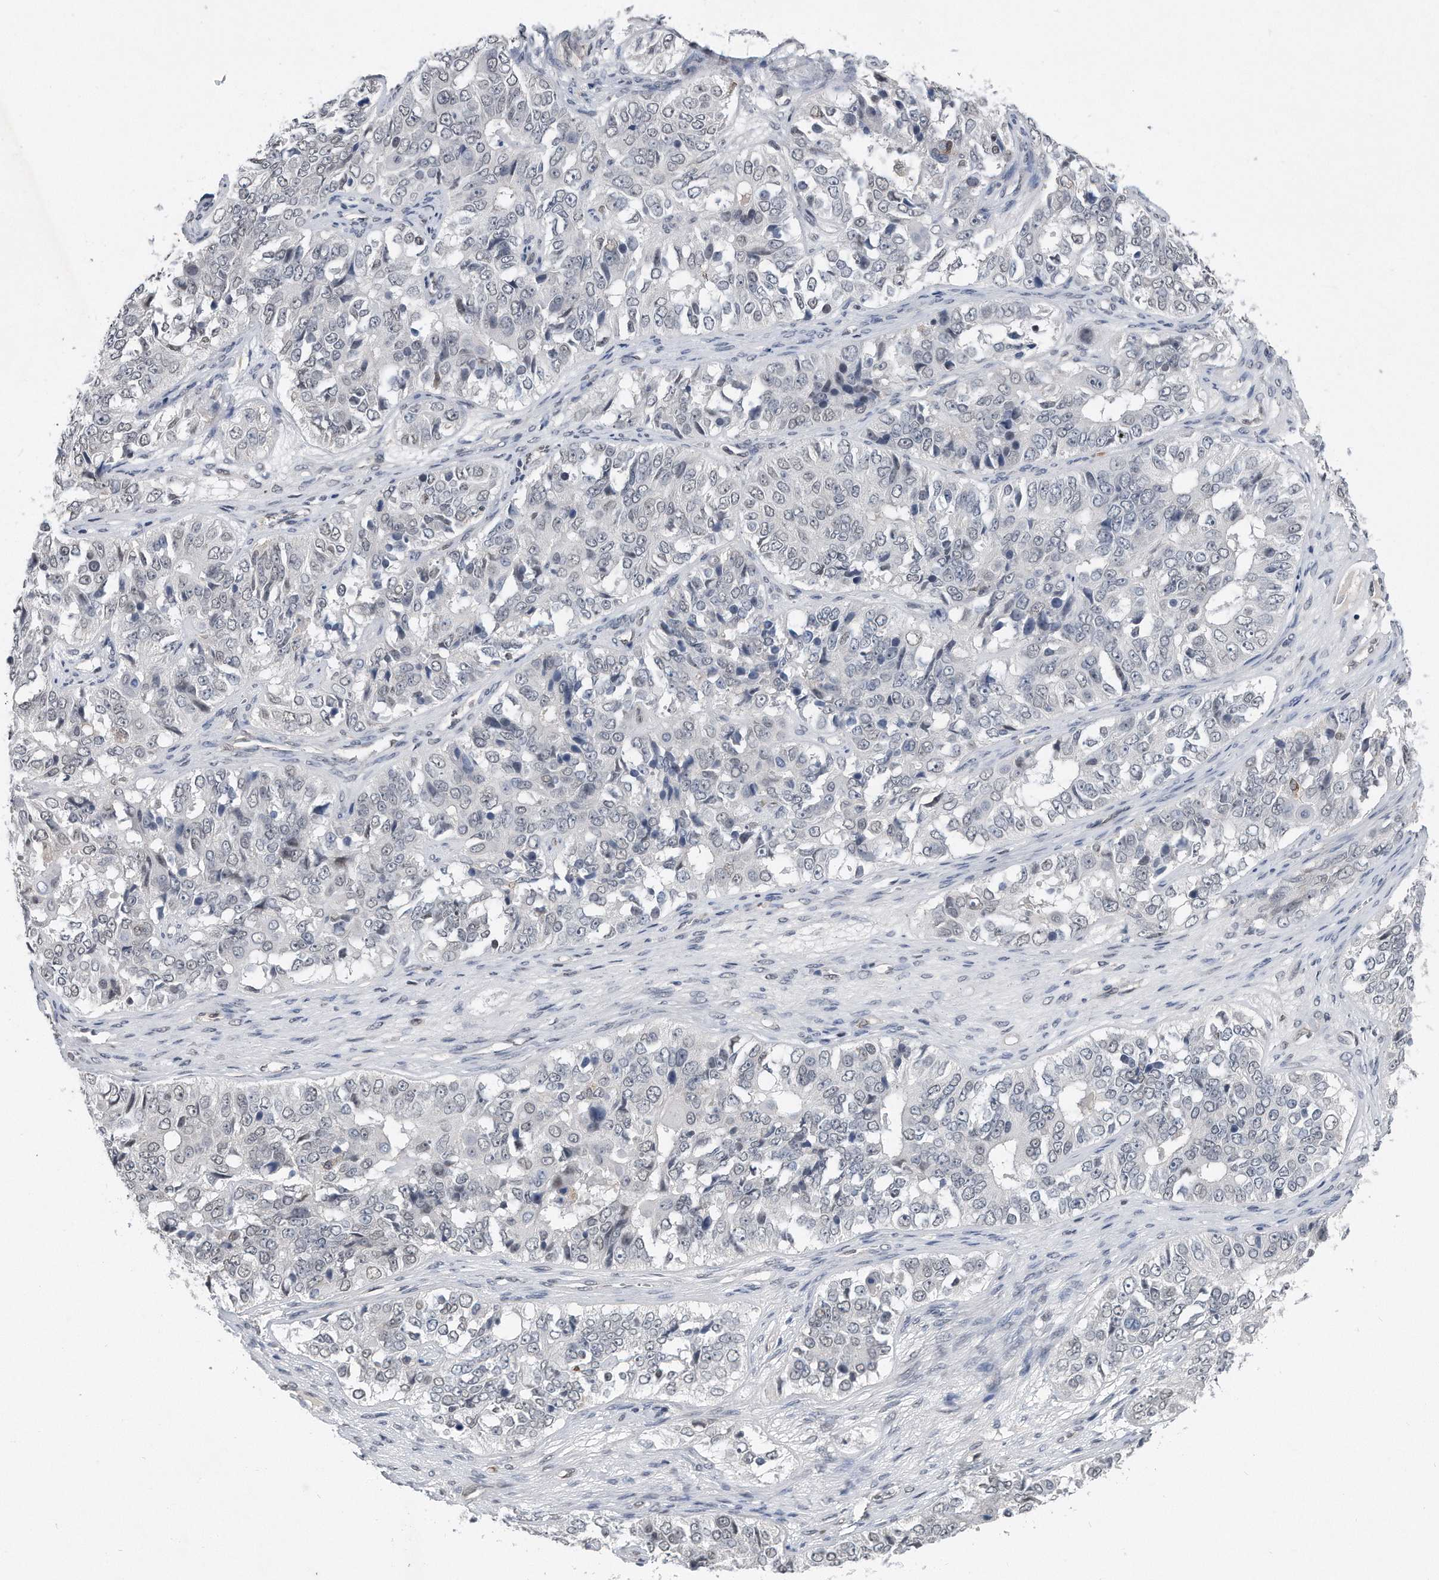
{"staining": {"intensity": "negative", "quantity": "none", "location": "none"}, "tissue": "ovarian cancer", "cell_type": "Tumor cells", "image_type": "cancer", "snomed": [{"axis": "morphology", "description": "Carcinoma, endometroid"}, {"axis": "topography", "description": "Ovary"}], "caption": "Endometroid carcinoma (ovarian) was stained to show a protein in brown. There is no significant expression in tumor cells. Nuclei are stained in blue.", "gene": "TP53INP1", "patient": {"sex": "female", "age": 51}}